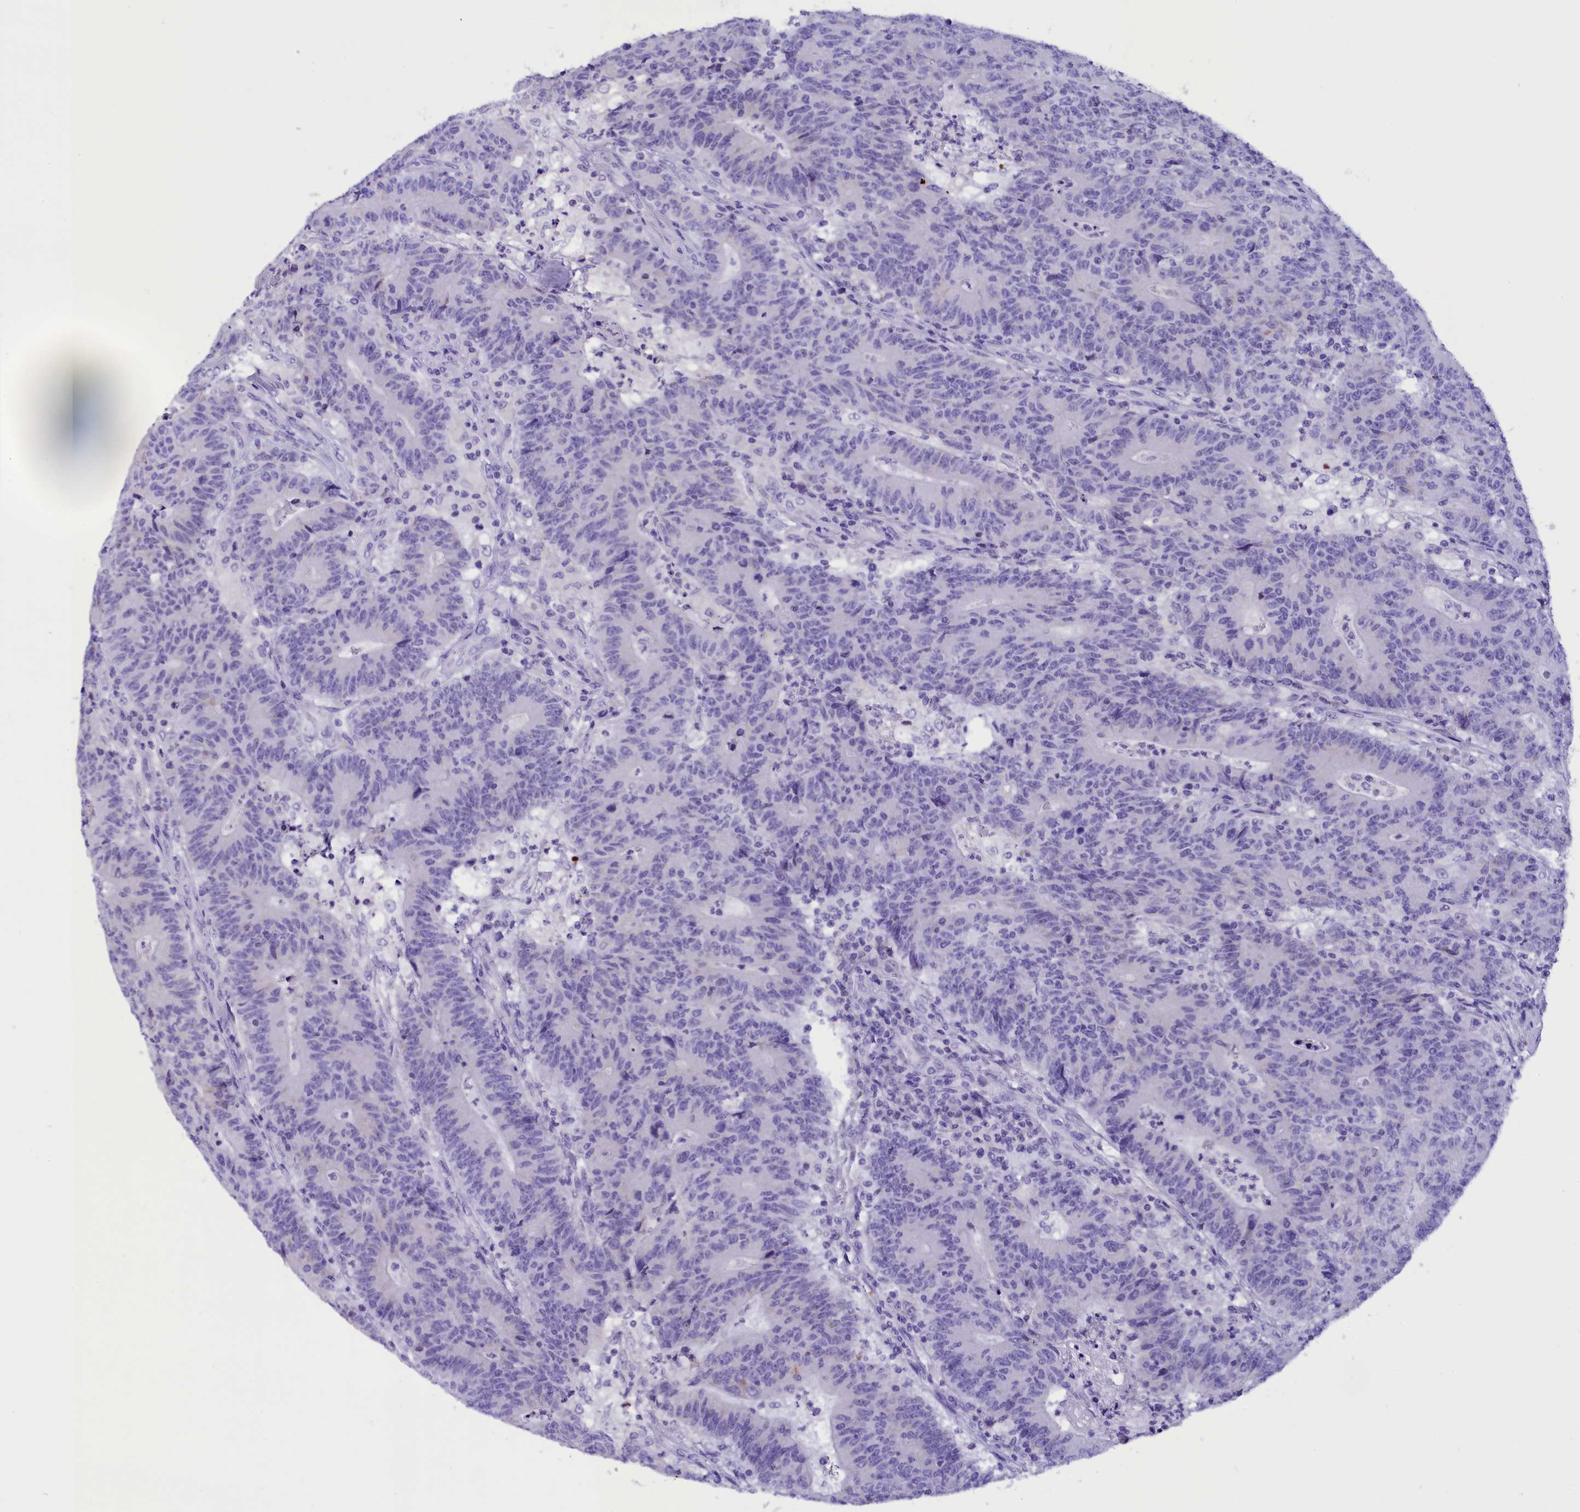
{"staining": {"intensity": "negative", "quantity": "none", "location": "none"}, "tissue": "colorectal cancer", "cell_type": "Tumor cells", "image_type": "cancer", "snomed": [{"axis": "morphology", "description": "Adenocarcinoma, NOS"}, {"axis": "topography", "description": "Colon"}], "caption": "An immunohistochemistry photomicrograph of adenocarcinoma (colorectal) is shown. There is no staining in tumor cells of adenocarcinoma (colorectal).", "gene": "ABAT", "patient": {"sex": "female", "age": 75}}